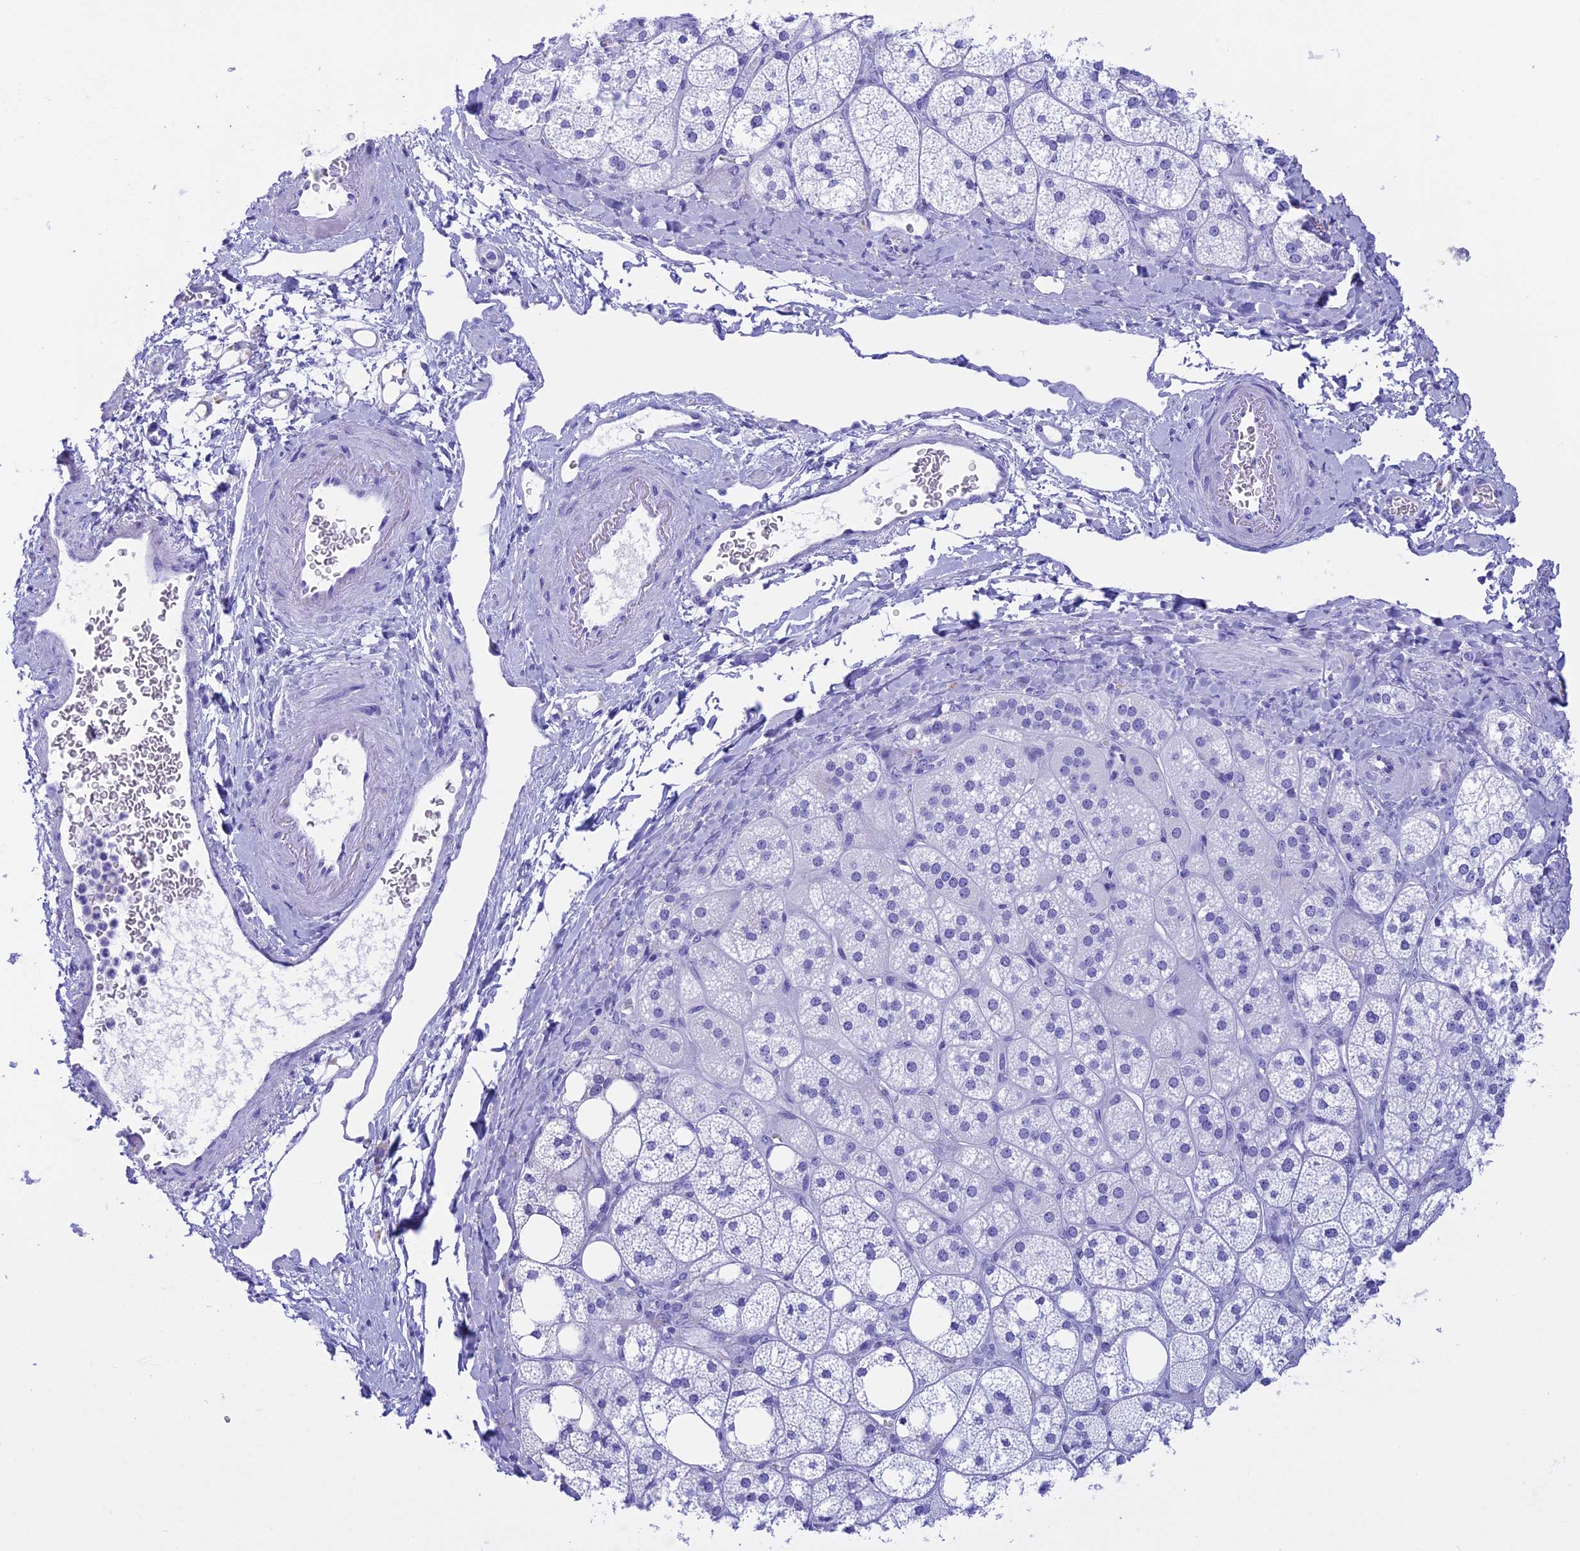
{"staining": {"intensity": "negative", "quantity": "none", "location": "none"}, "tissue": "adrenal gland", "cell_type": "Glandular cells", "image_type": "normal", "snomed": [{"axis": "morphology", "description": "Normal tissue, NOS"}, {"axis": "topography", "description": "Adrenal gland"}], "caption": "DAB immunohistochemical staining of normal adrenal gland displays no significant staining in glandular cells. The staining was performed using DAB (3,3'-diaminobenzidine) to visualize the protein expression in brown, while the nuclei were stained in blue with hematoxylin (Magnification: 20x).", "gene": "BRI3", "patient": {"sex": "male", "age": 61}}